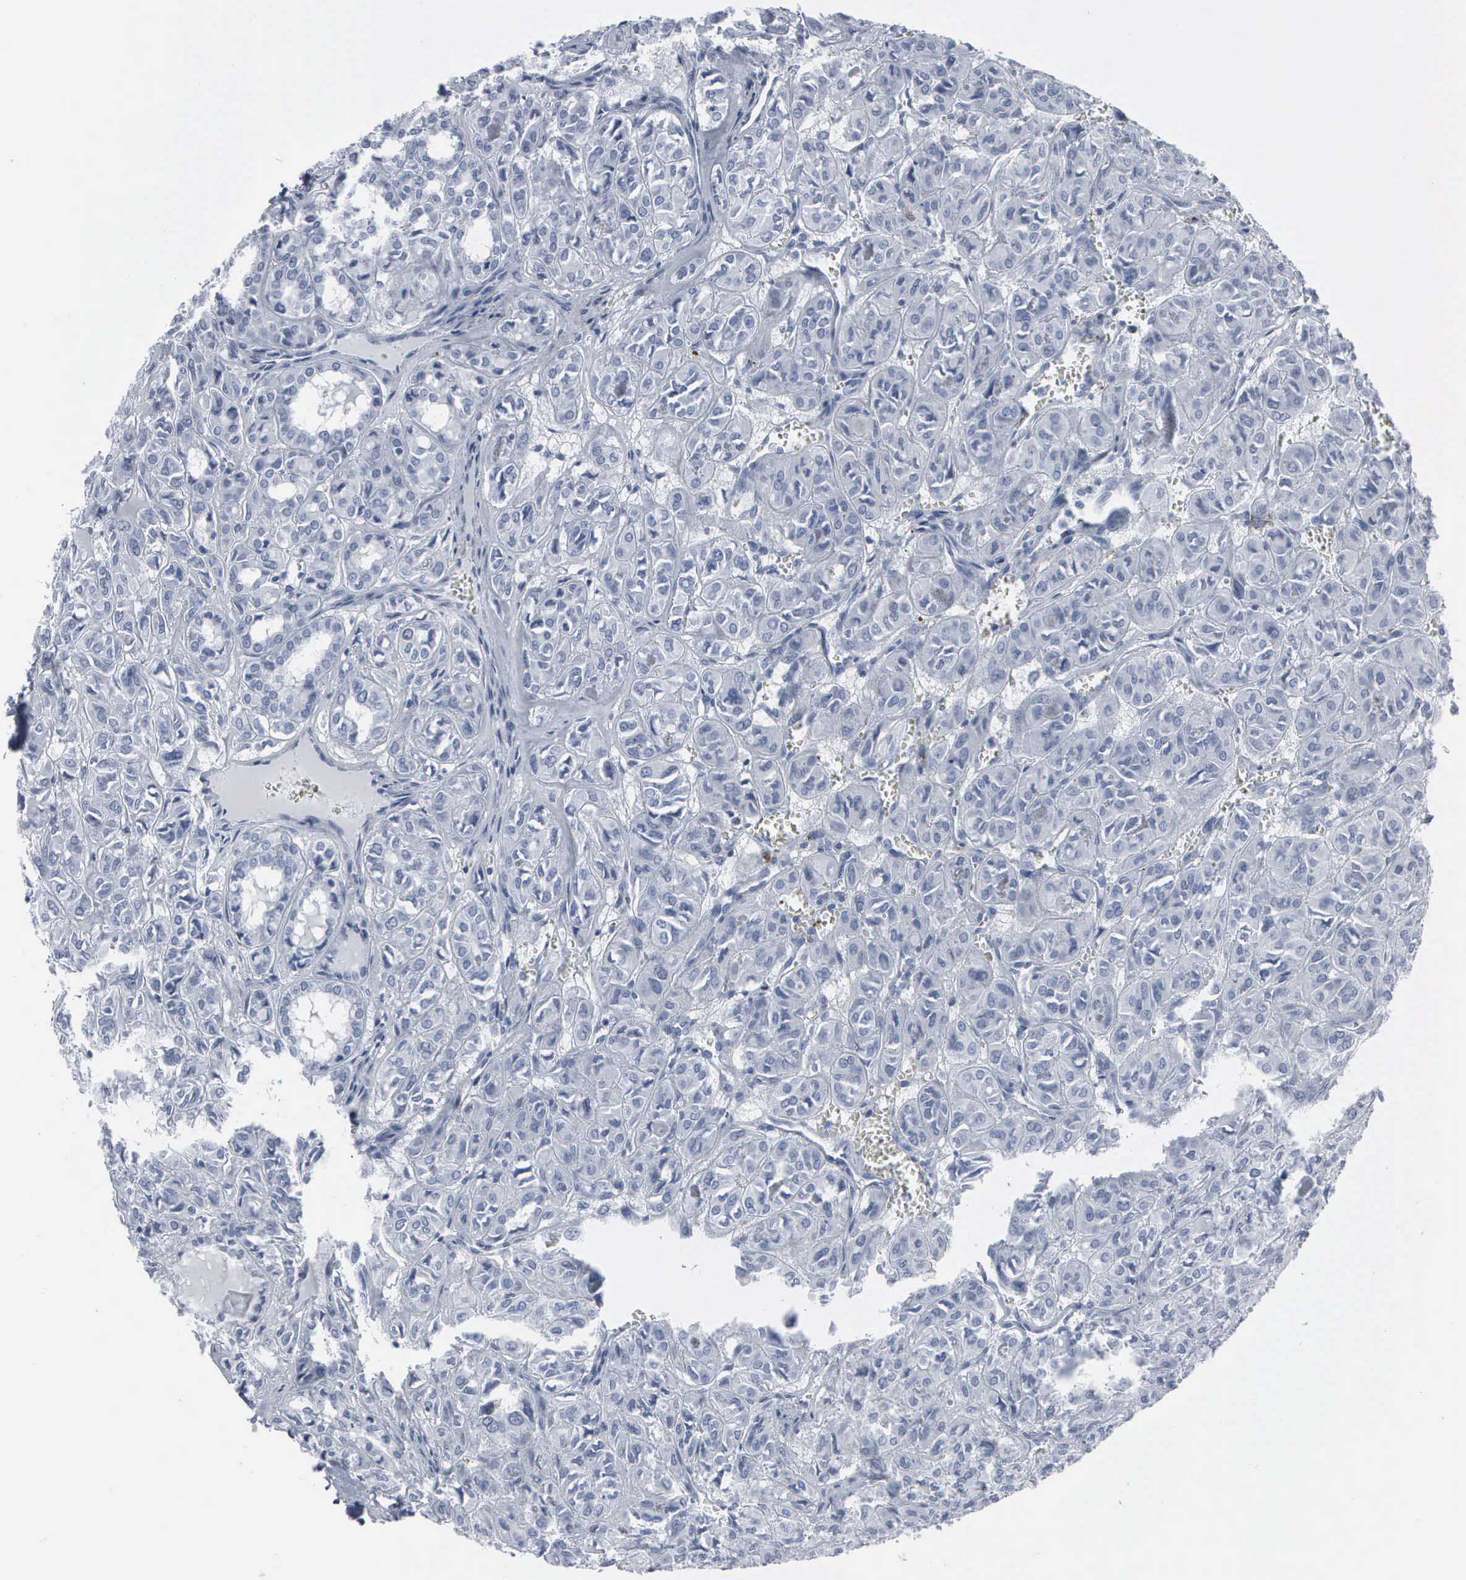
{"staining": {"intensity": "weak", "quantity": "<25%", "location": "cytoplasmic/membranous"}, "tissue": "thyroid cancer", "cell_type": "Tumor cells", "image_type": "cancer", "snomed": [{"axis": "morphology", "description": "Follicular adenoma carcinoma, NOS"}, {"axis": "topography", "description": "Thyroid gland"}], "caption": "Immunohistochemistry histopathology image of neoplastic tissue: thyroid follicular adenoma carcinoma stained with DAB shows no significant protein staining in tumor cells.", "gene": "CCNB1", "patient": {"sex": "female", "age": 71}}